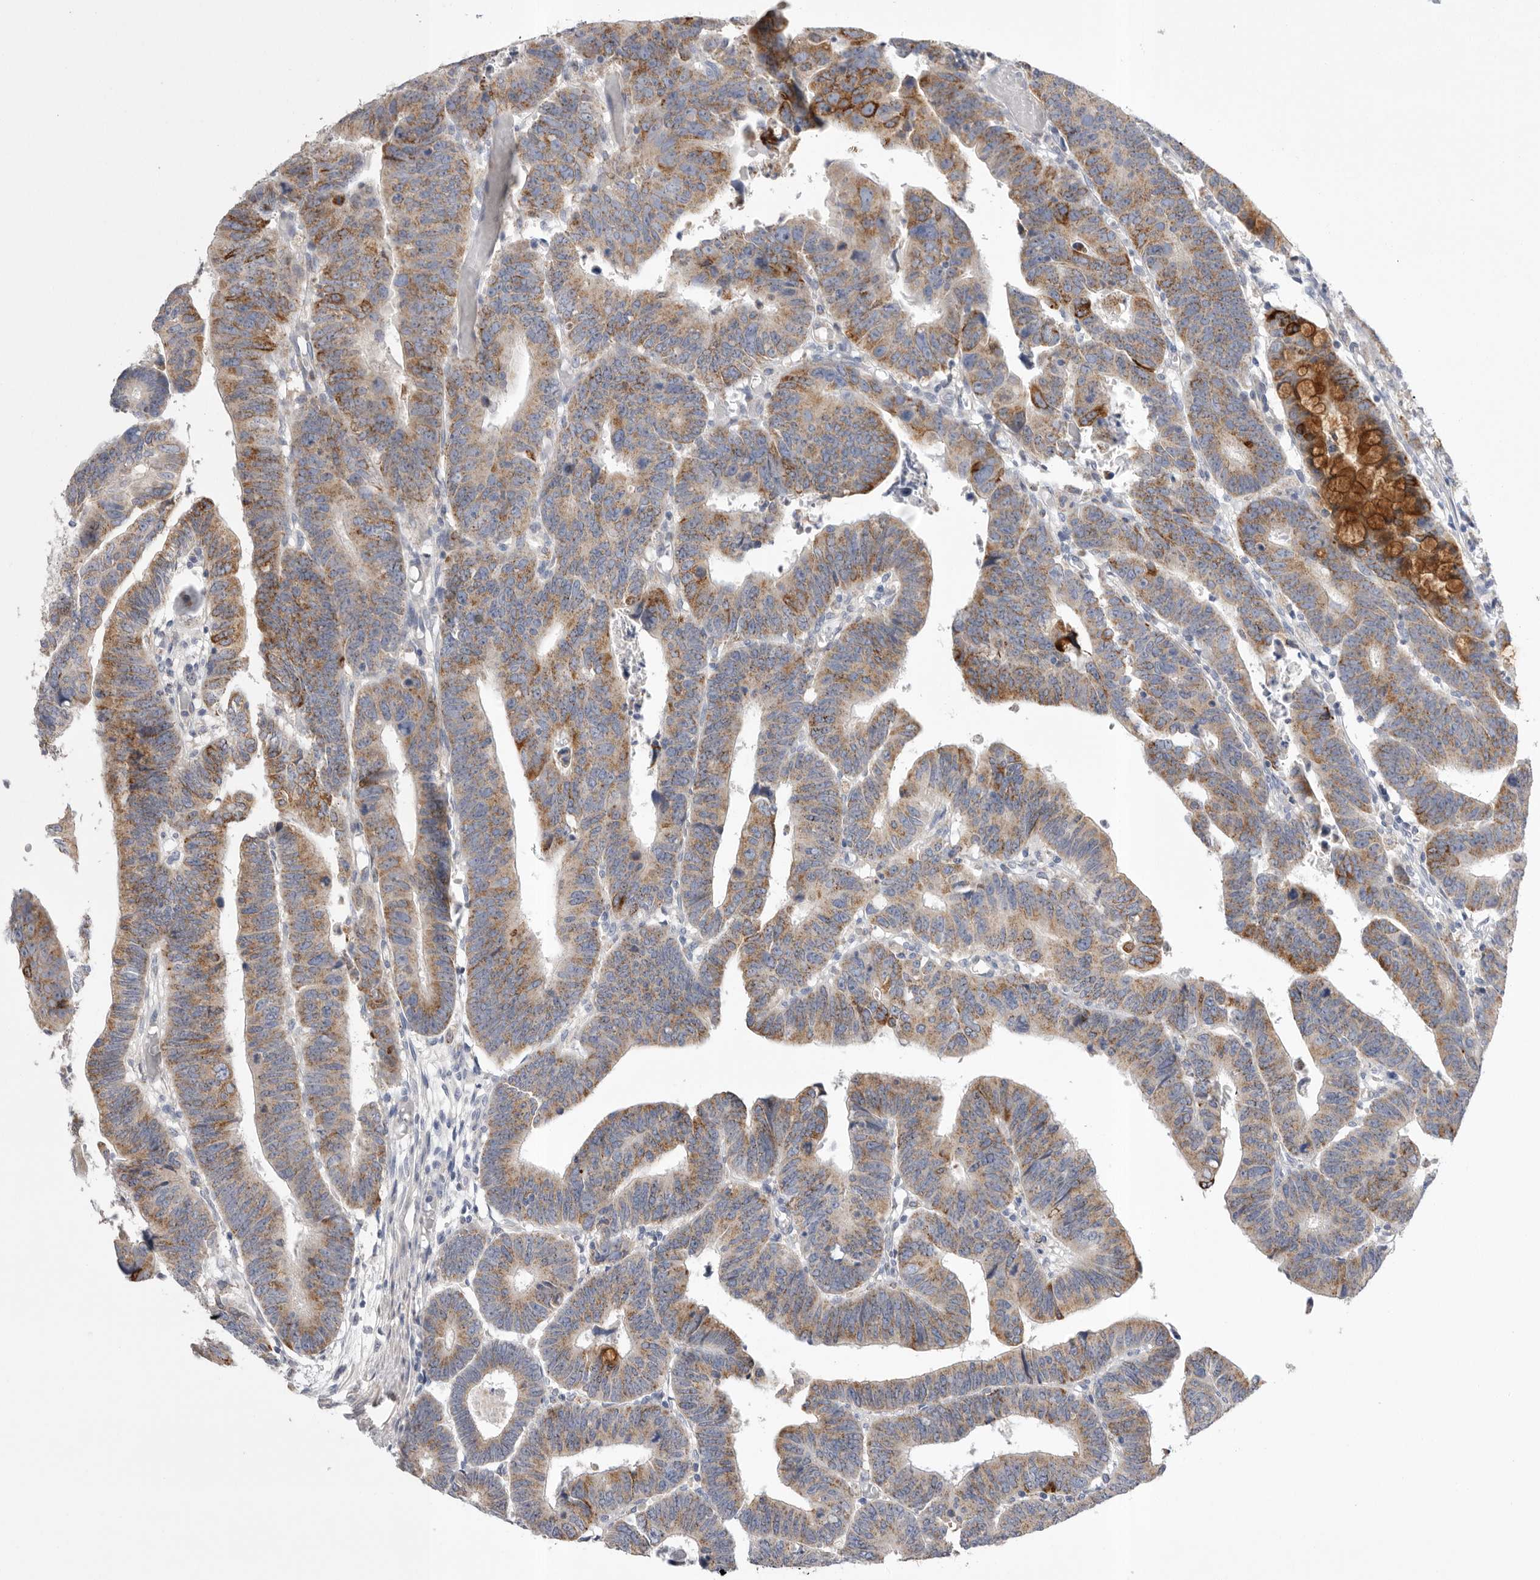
{"staining": {"intensity": "moderate", "quantity": "25%-75%", "location": "cytoplasmic/membranous"}, "tissue": "colorectal cancer", "cell_type": "Tumor cells", "image_type": "cancer", "snomed": [{"axis": "morphology", "description": "Adenocarcinoma, NOS"}, {"axis": "topography", "description": "Rectum"}], "caption": "Immunohistochemical staining of human adenocarcinoma (colorectal) shows moderate cytoplasmic/membranous protein positivity in approximately 25%-75% of tumor cells.", "gene": "CCDC126", "patient": {"sex": "female", "age": 65}}